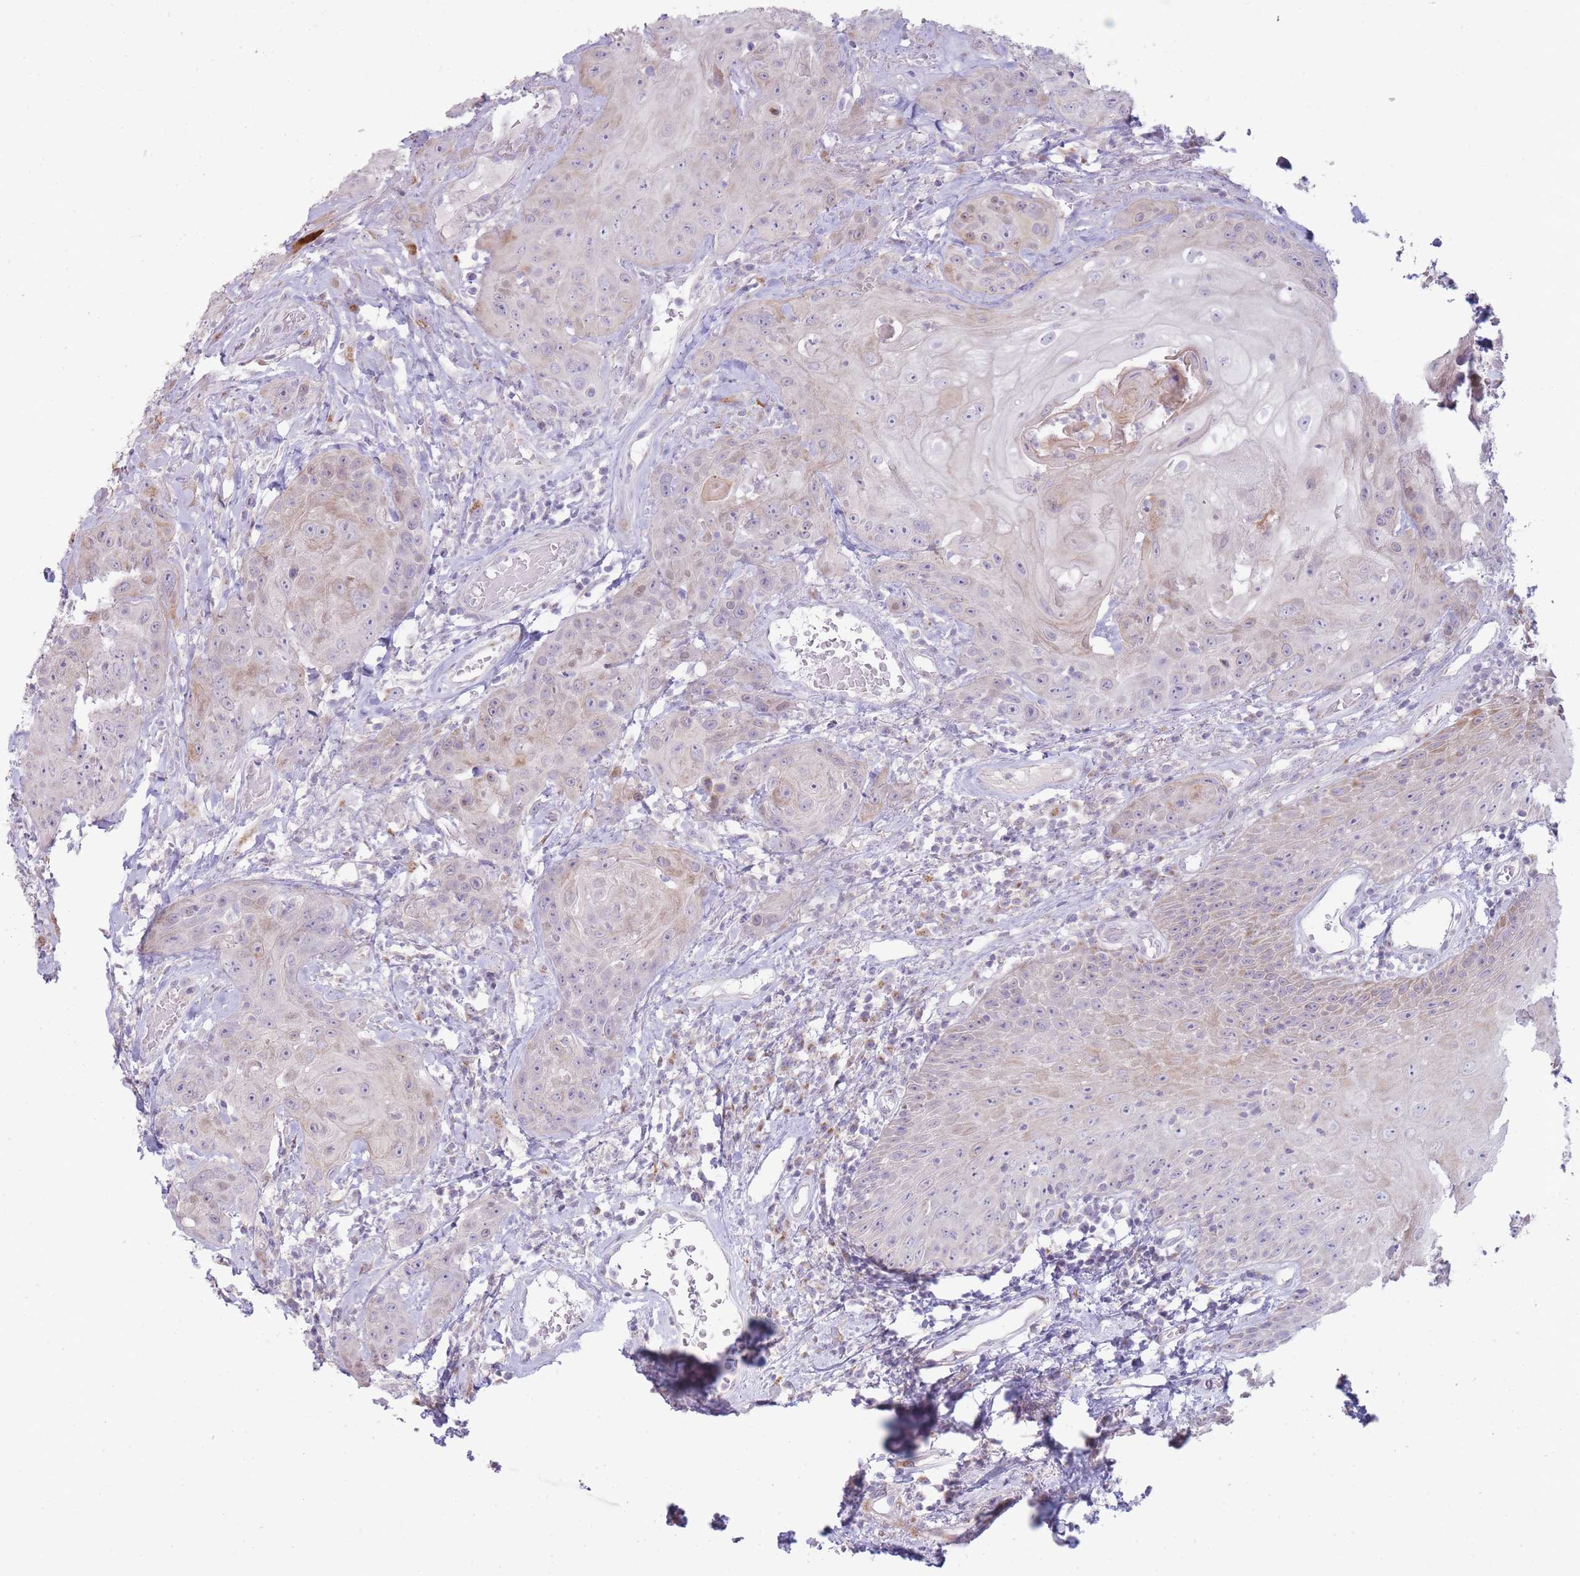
{"staining": {"intensity": "moderate", "quantity": "<25%", "location": "cytoplasmic/membranous"}, "tissue": "head and neck cancer", "cell_type": "Tumor cells", "image_type": "cancer", "snomed": [{"axis": "morphology", "description": "Squamous cell carcinoma, NOS"}, {"axis": "topography", "description": "Head-Neck"}], "caption": "Immunohistochemistry (IHC) histopathology image of neoplastic tissue: head and neck cancer (squamous cell carcinoma) stained using IHC shows low levels of moderate protein expression localized specifically in the cytoplasmic/membranous of tumor cells, appearing as a cytoplasmic/membranous brown color.", "gene": "PPP3R2", "patient": {"sex": "female", "age": 59}}